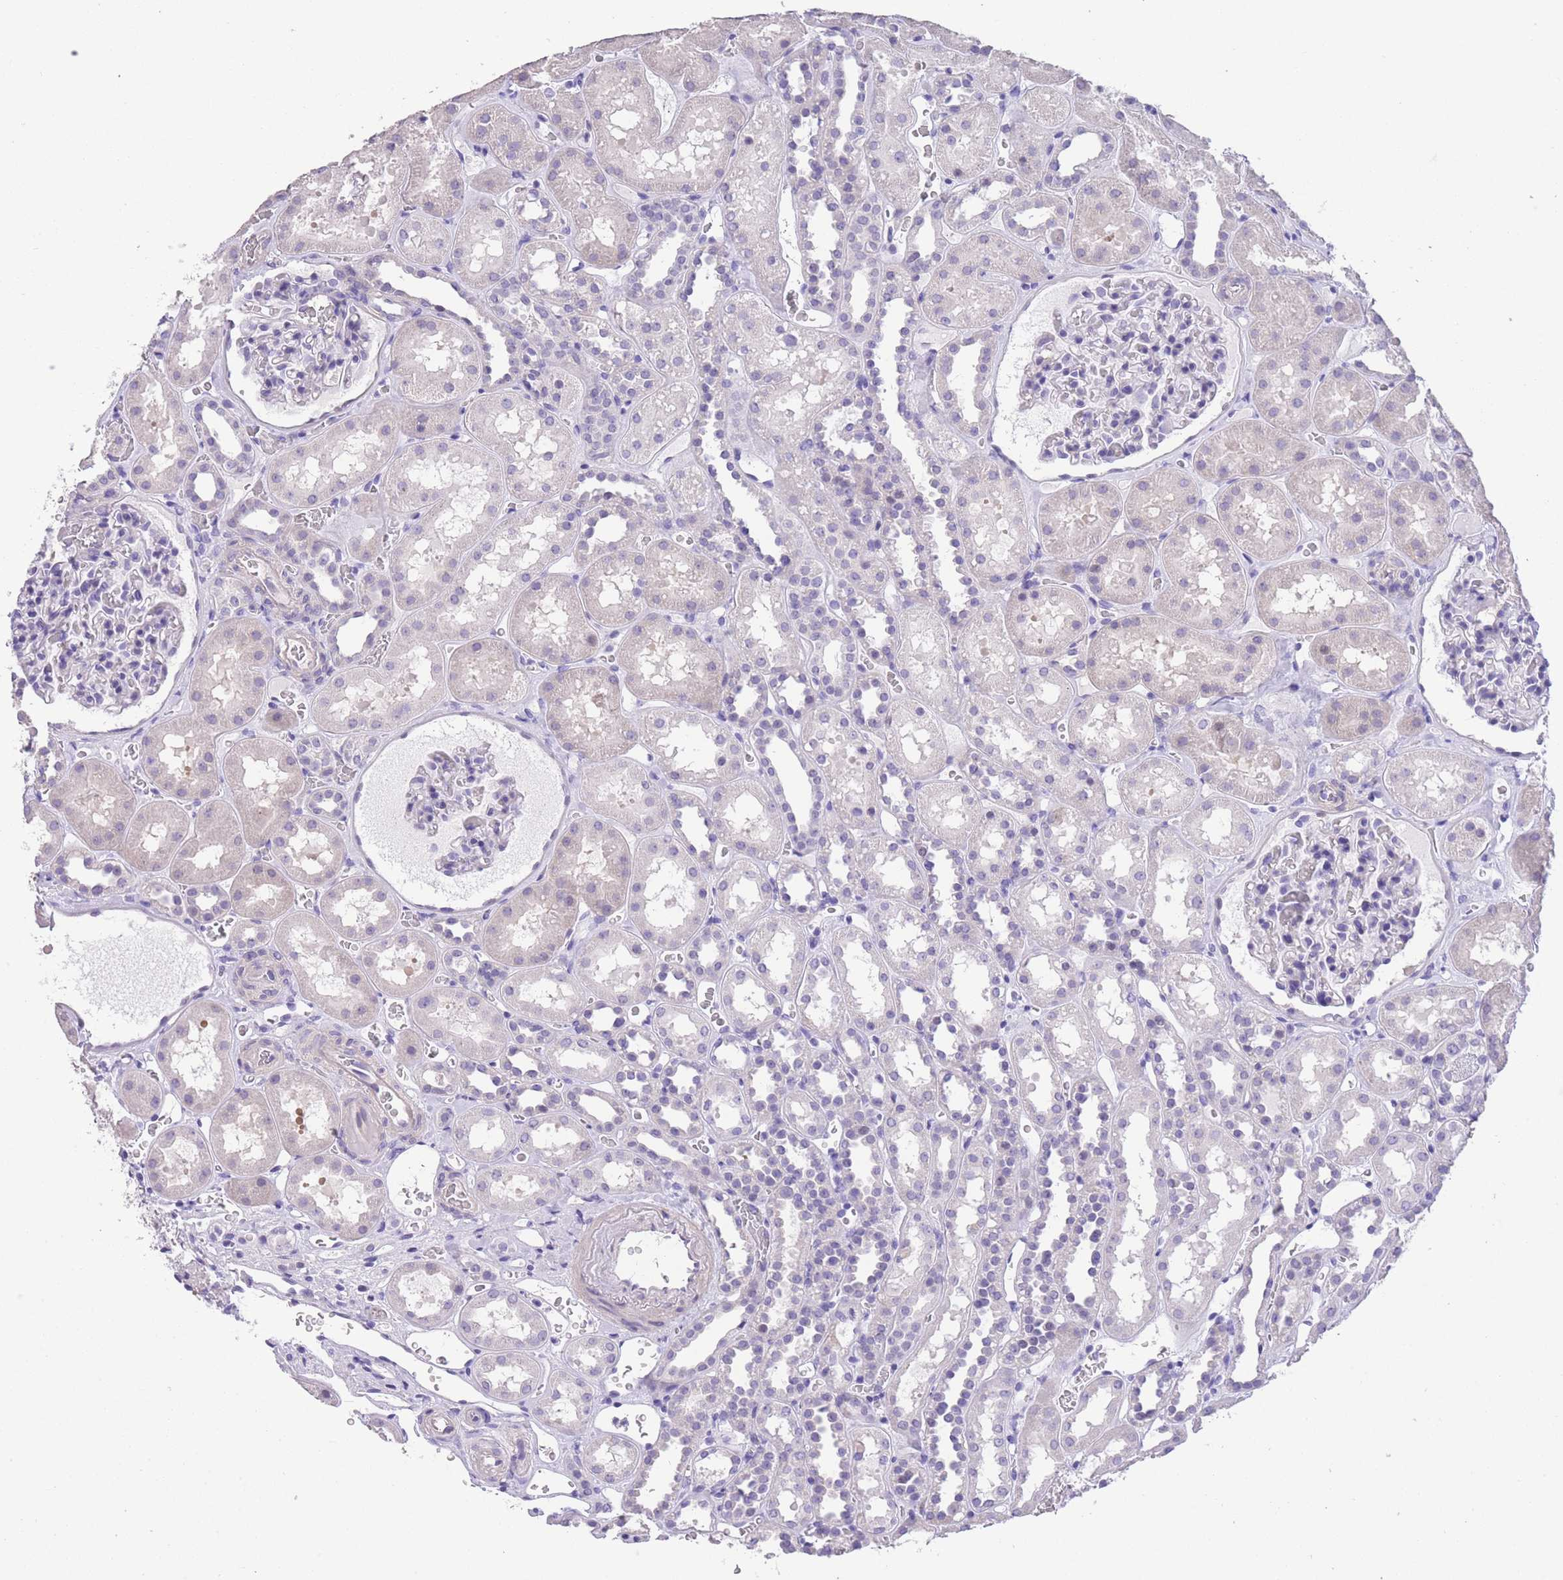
{"staining": {"intensity": "negative", "quantity": "none", "location": "none"}, "tissue": "kidney", "cell_type": "Cells in glomeruli", "image_type": "normal", "snomed": [{"axis": "morphology", "description": "Normal tissue, NOS"}, {"axis": "topography", "description": "Kidney"}], "caption": "Immunohistochemical staining of normal human kidney displays no significant expression in cells in glomeruli.", "gene": "RAI2", "patient": {"sex": "female", "age": 41}}